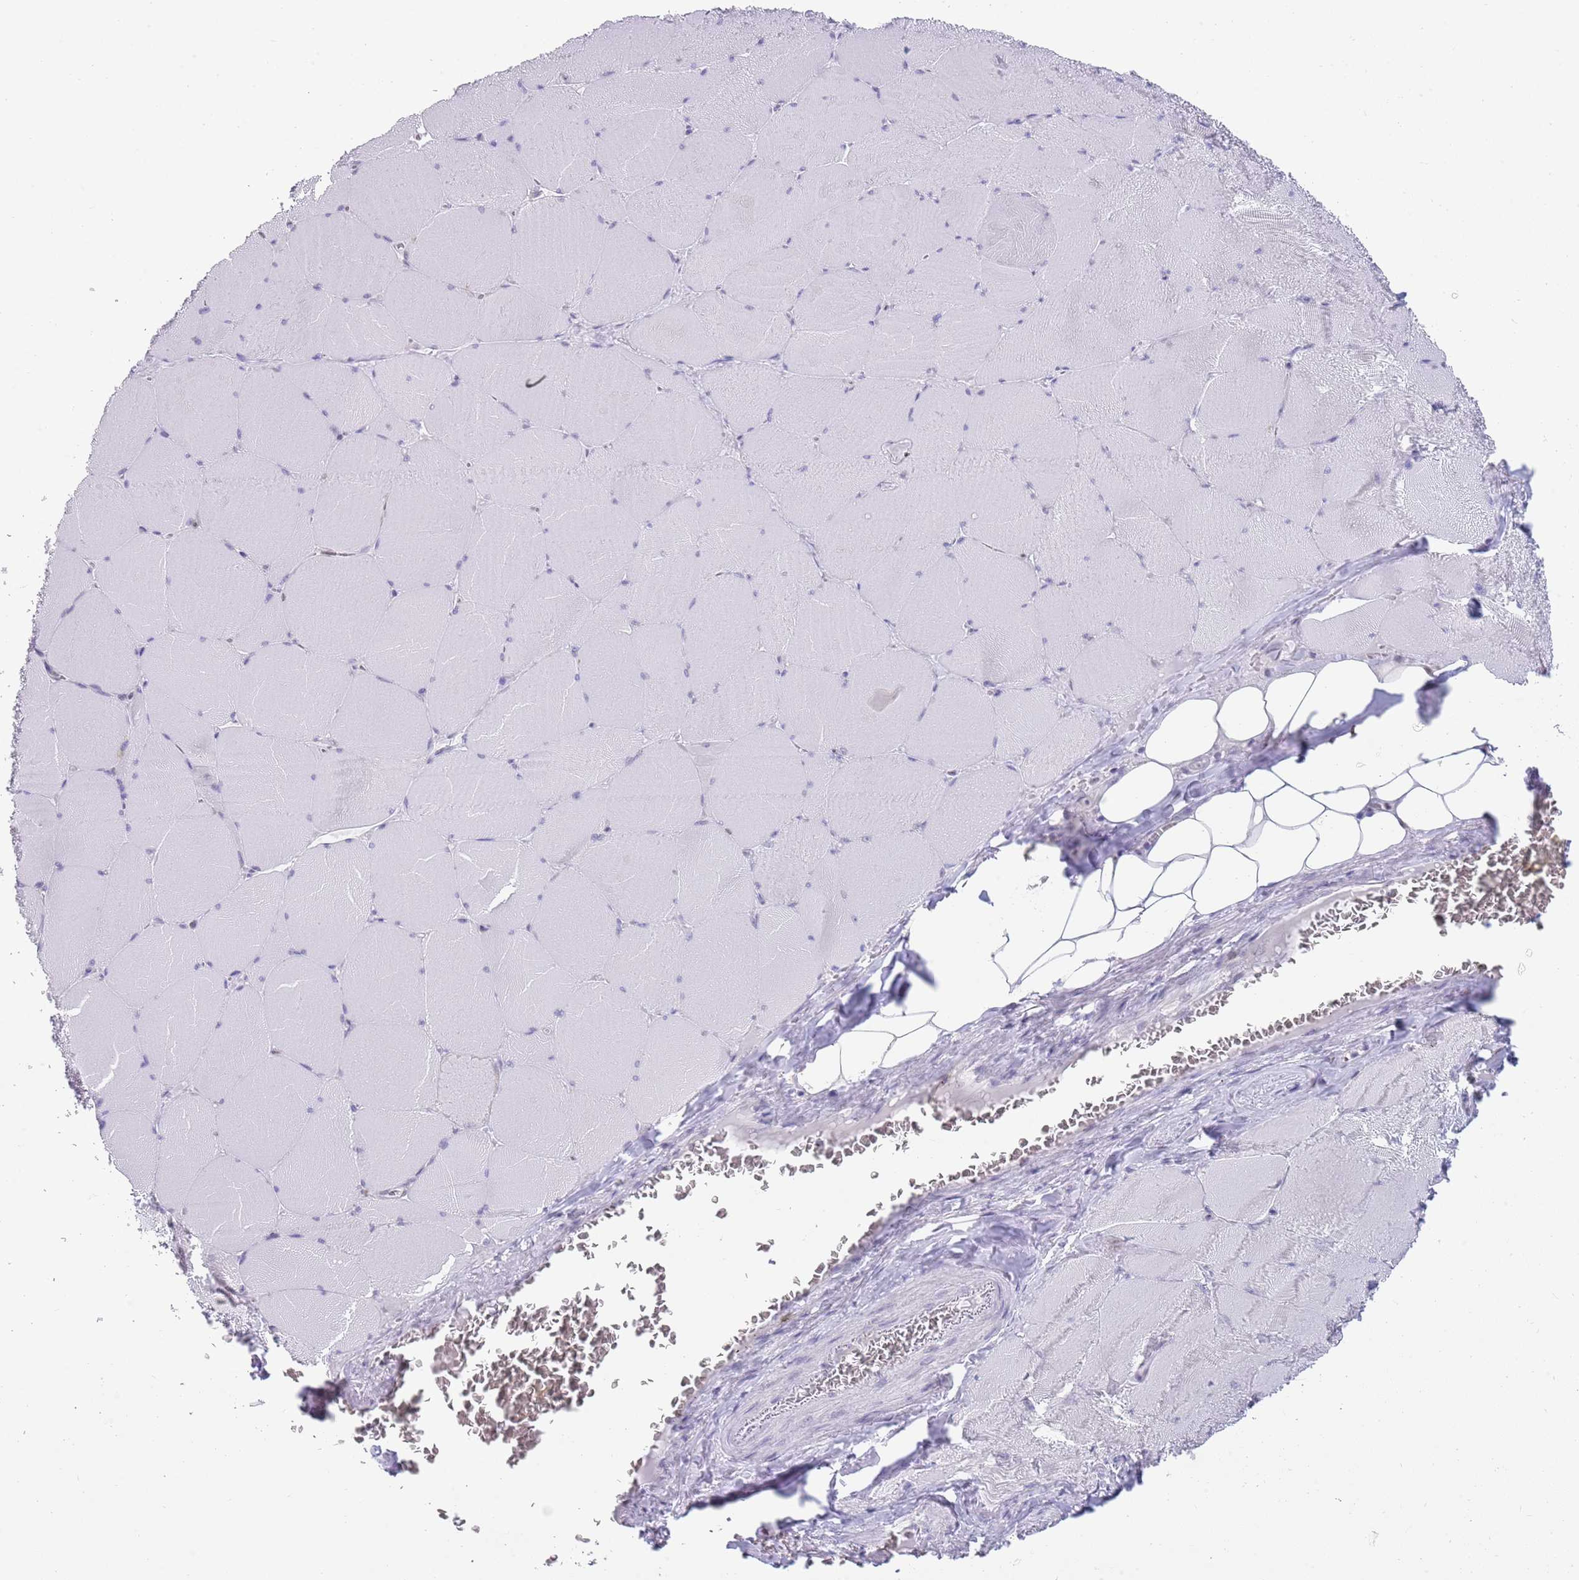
{"staining": {"intensity": "negative", "quantity": "none", "location": "none"}, "tissue": "skeletal muscle", "cell_type": "Myocytes", "image_type": "normal", "snomed": [{"axis": "morphology", "description": "Normal tissue, NOS"}, {"axis": "topography", "description": "Skeletal muscle"}, {"axis": "topography", "description": "Head-Neck"}], "caption": "DAB (3,3'-diaminobenzidine) immunohistochemical staining of unremarkable skeletal muscle displays no significant expression in myocytes. The staining is performed using DAB (3,3'-diaminobenzidine) brown chromogen with nuclei counter-stained in using hematoxylin.", "gene": "SEPHS2", "patient": {"sex": "male", "age": 66}}